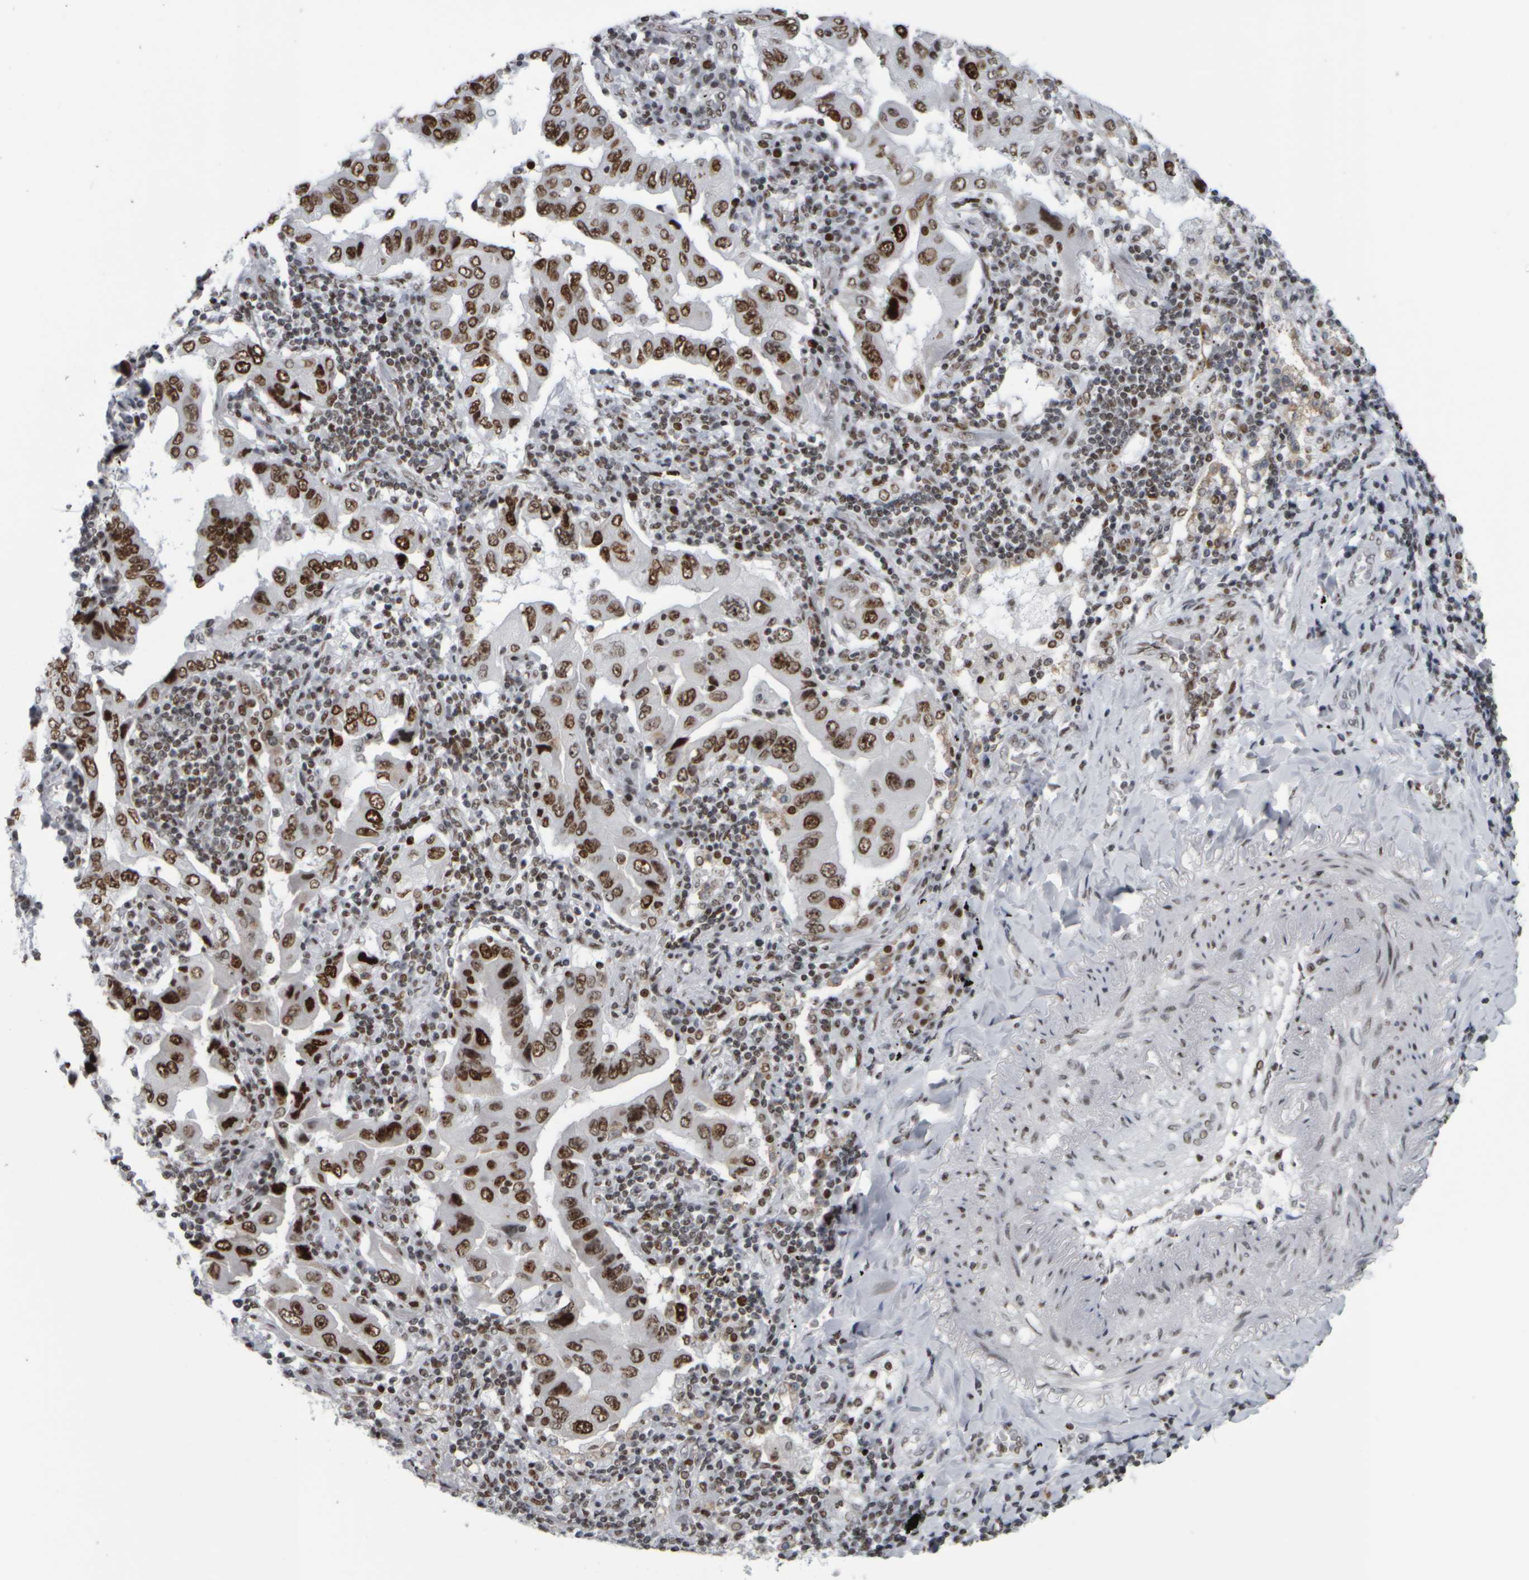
{"staining": {"intensity": "moderate", "quantity": ">75%", "location": "nuclear"}, "tissue": "lung cancer", "cell_type": "Tumor cells", "image_type": "cancer", "snomed": [{"axis": "morphology", "description": "Adenocarcinoma, NOS"}, {"axis": "topography", "description": "Lung"}], "caption": "Immunohistochemistry (IHC) of lung adenocarcinoma shows medium levels of moderate nuclear positivity in about >75% of tumor cells.", "gene": "TOP2B", "patient": {"sex": "female", "age": 65}}